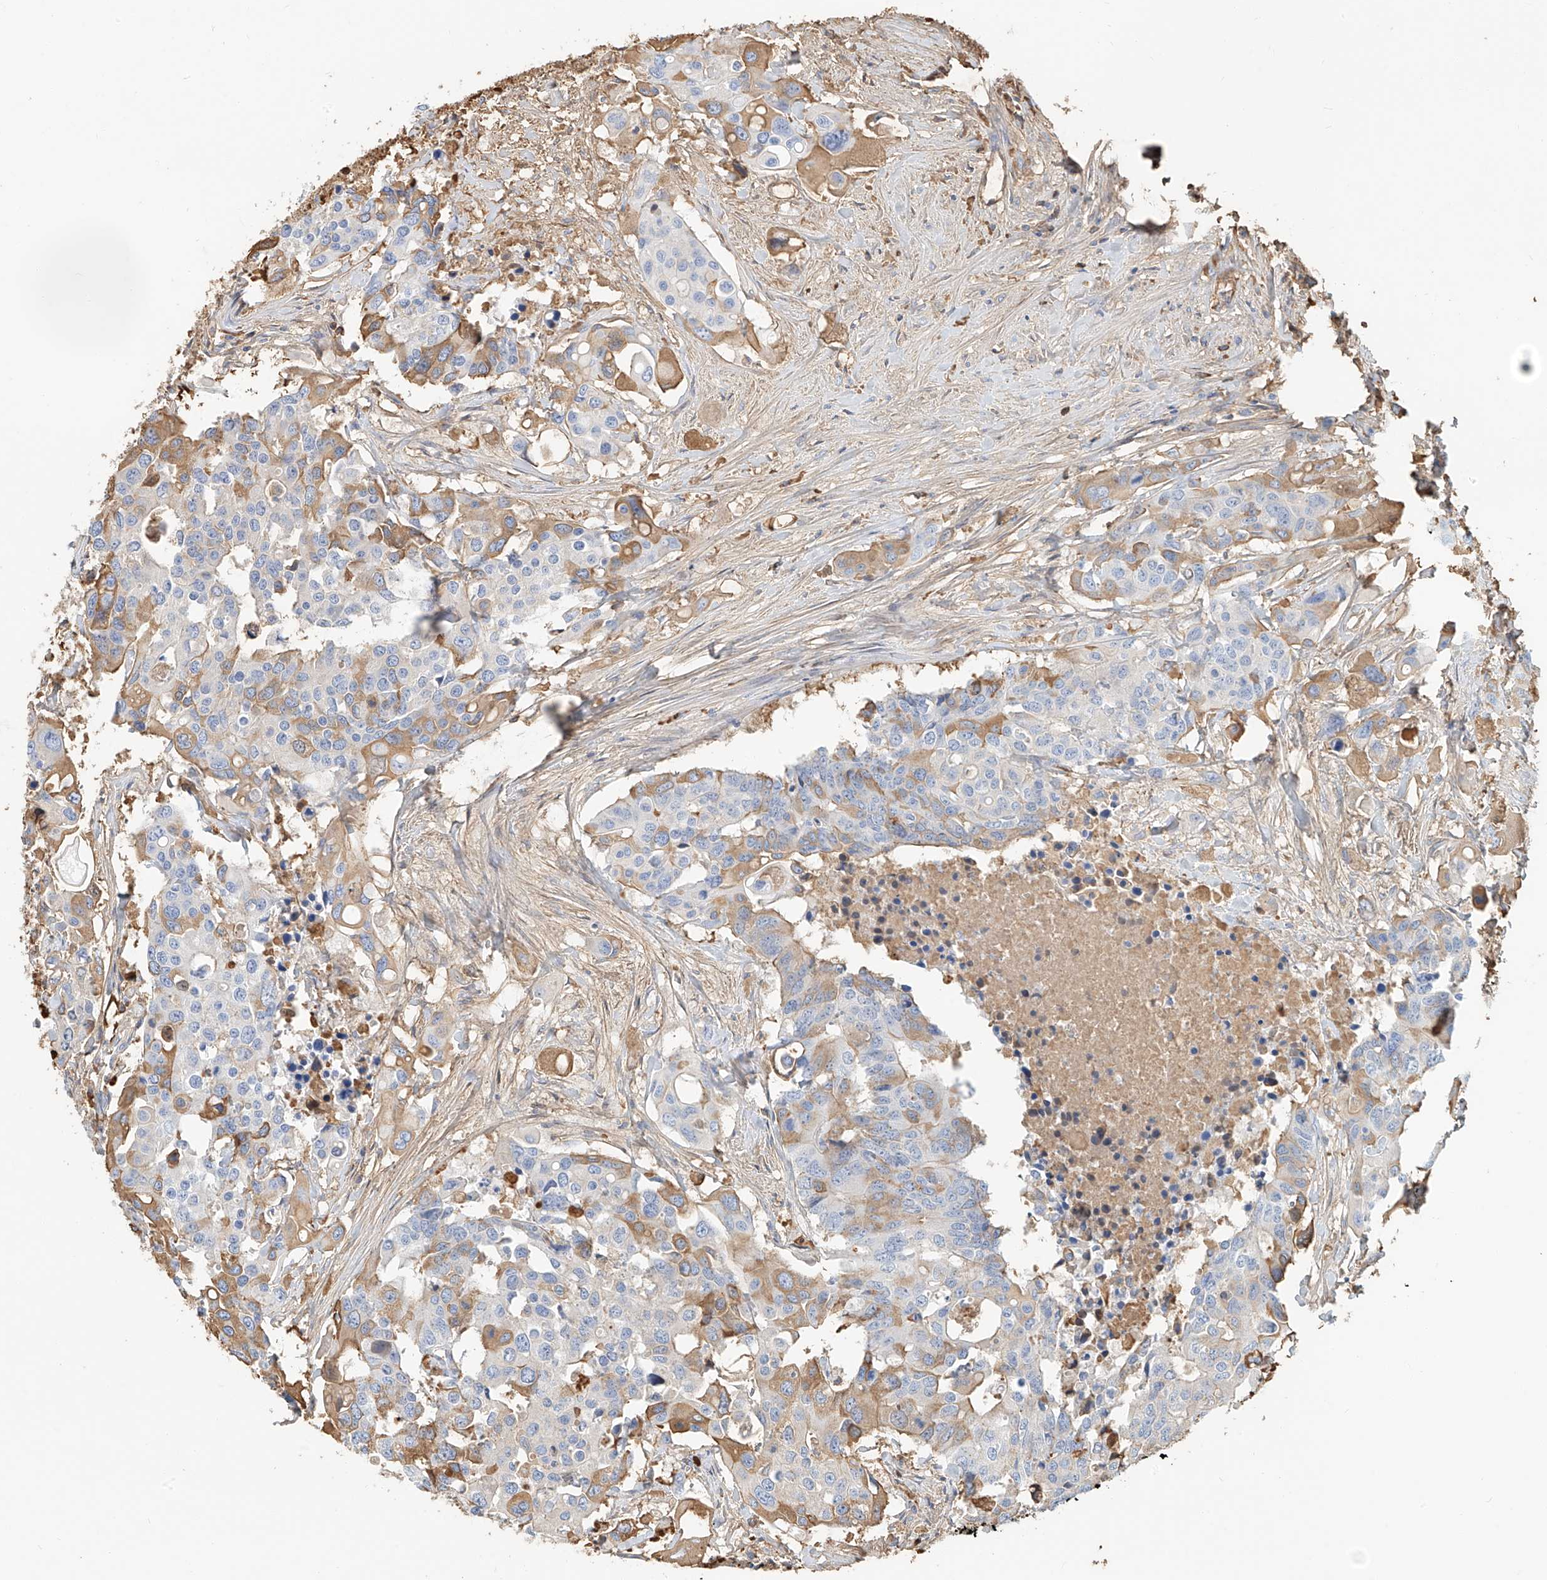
{"staining": {"intensity": "moderate", "quantity": "<25%", "location": "cytoplasmic/membranous"}, "tissue": "colorectal cancer", "cell_type": "Tumor cells", "image_type": "cancer", "snomed": [{"axis": "morphology", "description": "Adenocarcinoma, NOS"}, {"axis": "topography", "description": "Colon"}], "caption": "Adenocarcinoma (colorectal) stained with a protein marker demonstrates moderate staining in tumor cells.", "gene": "ZFP30", "patient": {"sex": "male", "age": 77}}